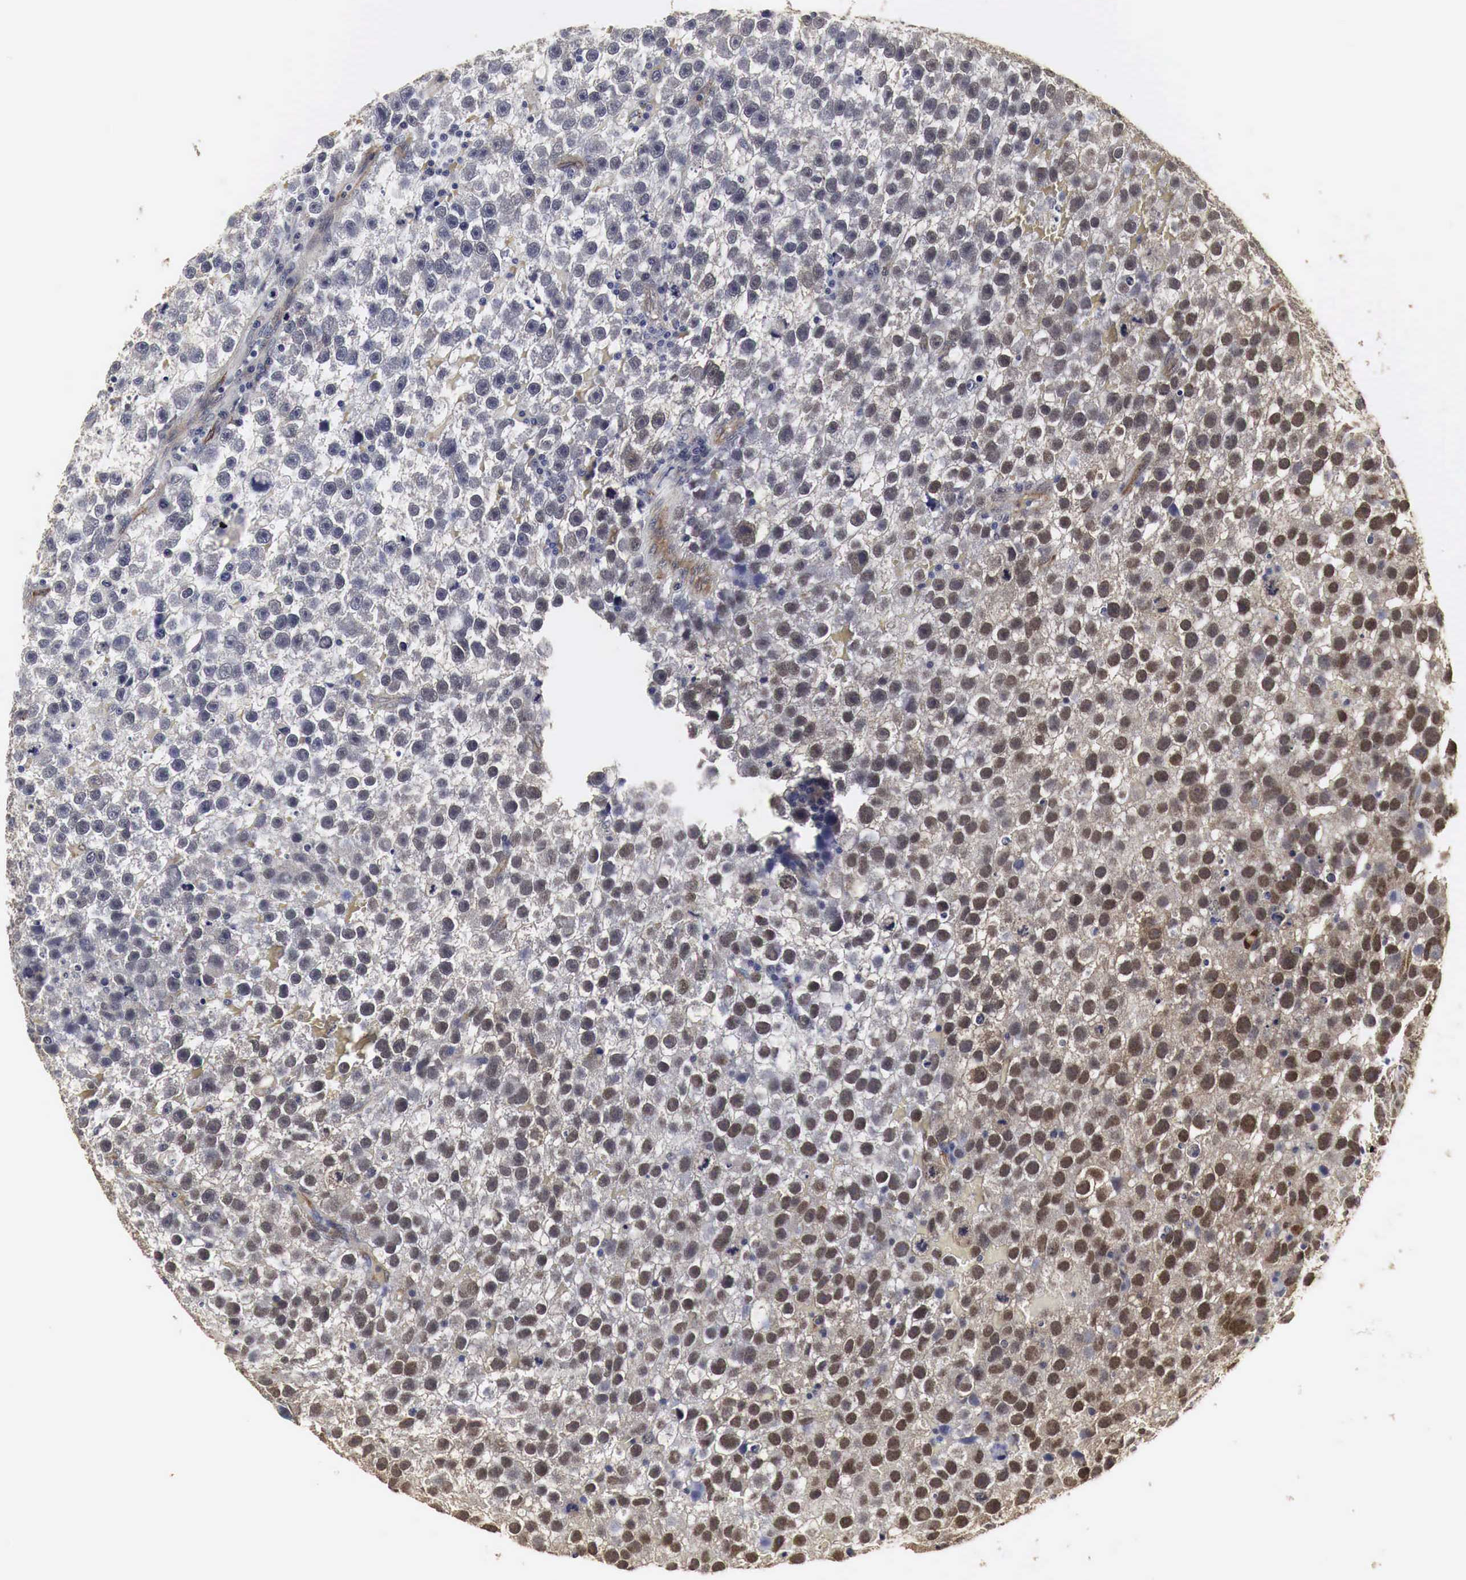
{"staining": {"intensity": "weak", "quantity": "<25%", "location": "cytoplasmic/membranous,nuclear"}, "tissue": "testis cancer", "cell_type": "Tumor cells", "image_type": "cancer", "snomed": [{"axis": "morphology", "description": "Seminoma, NOS"}, {"axis": "topography", "description": "Testis"}], "caption": "An image of human testis seminoma is negative for staining in tumor cells. (DAB (3,3'-diaminobenzidine) IHC visualized using brightfield microscopy, high magnification).", "gene": "SPIN1", "patient": {"sex": "male", "age": 33}}